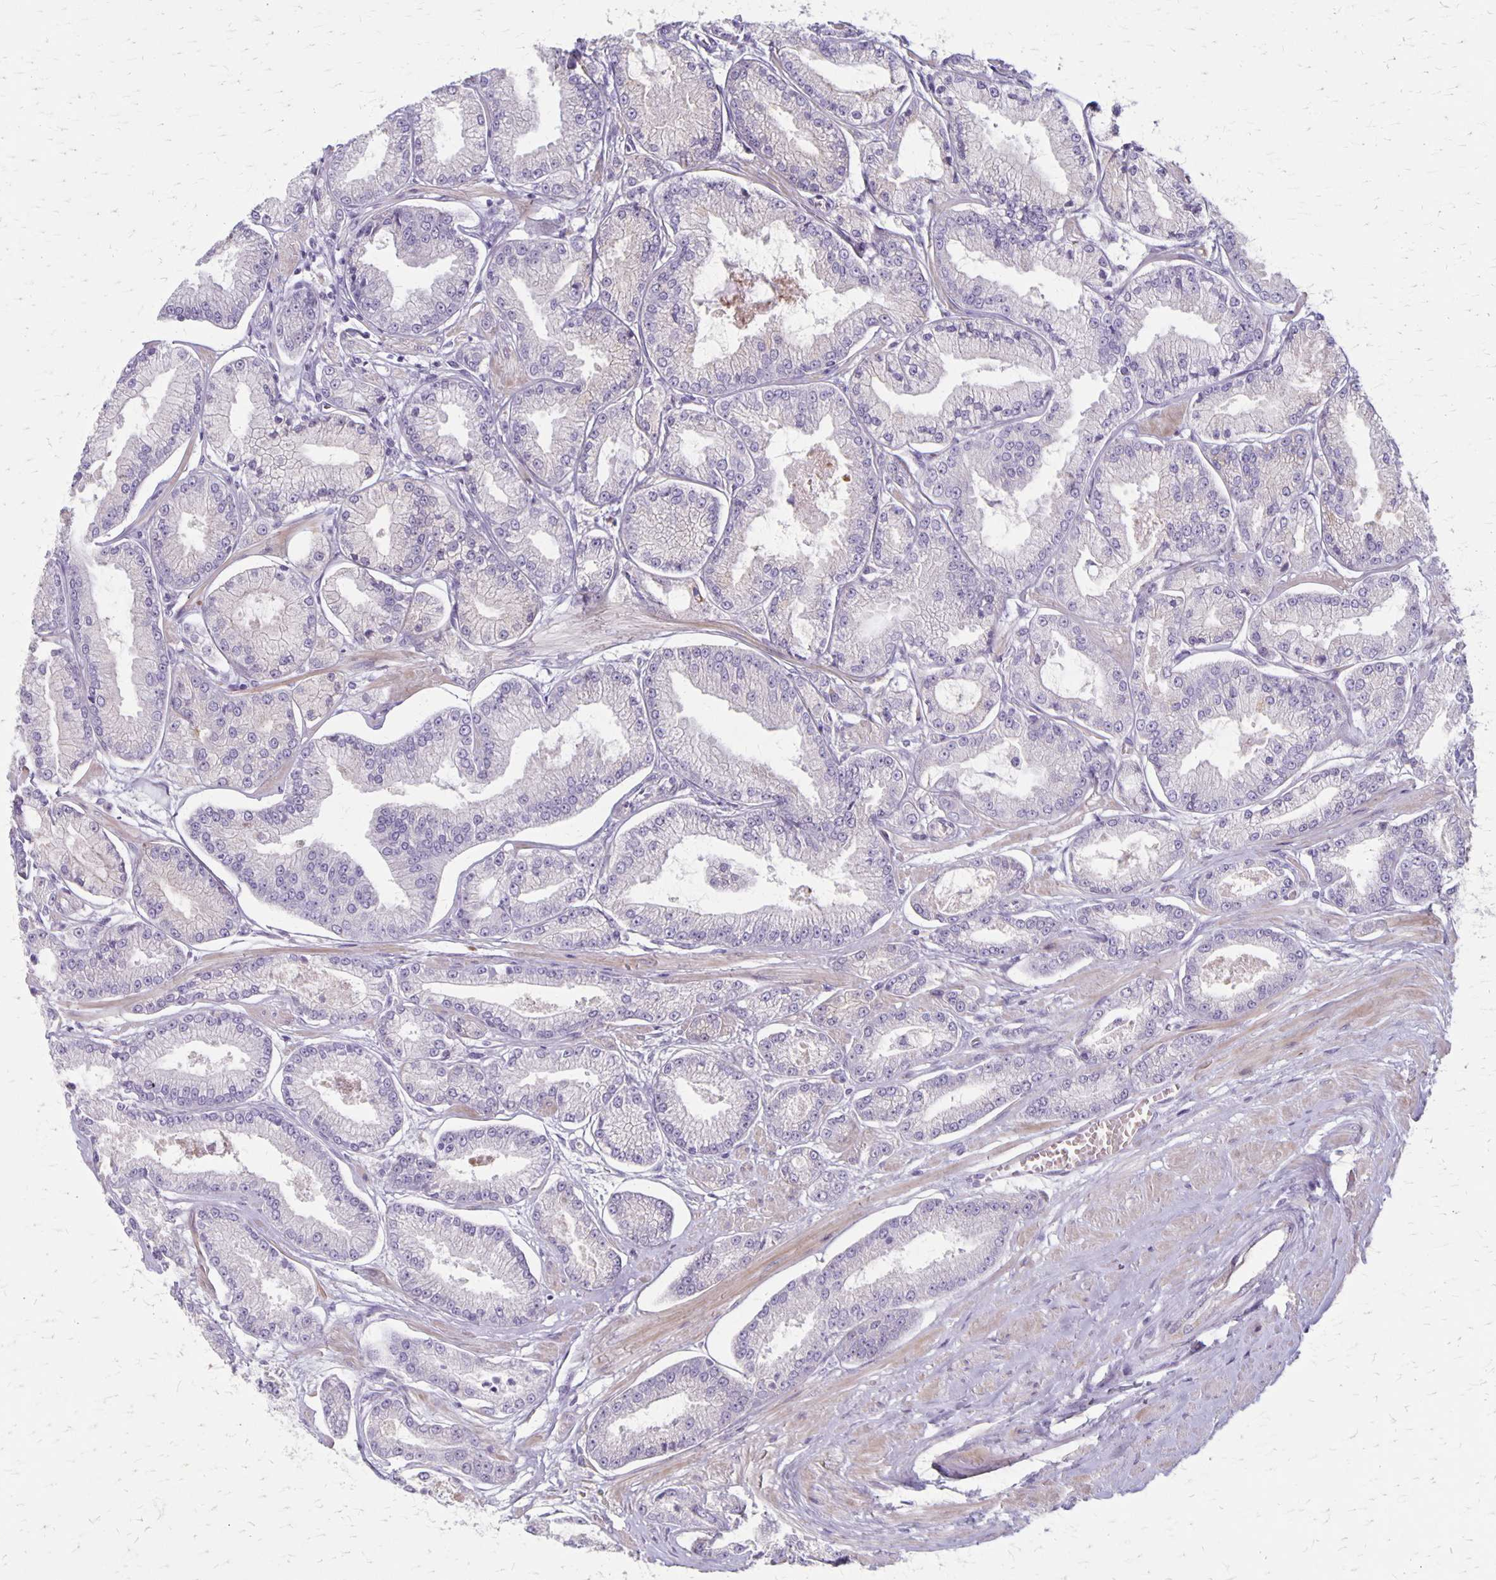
{"staining": {"intensity": "negative", "quantity": "none", "location": "none"}, "tissue": "prostate cancer", "cell_type": "Tumor cells", "image_type": "cancer", "snomed": [{"axis": "morphology", "description": "Adenocarcinoma, Low grade"}, {"axis": "topography", "description": "Prostate"}], "caption": "This is an immunohistochemistry (IHC) image of prostate cancer. There is no expression in tumor cells.", "gene": "HOMER1", "patient": {"sex": "male", "age": 55}}